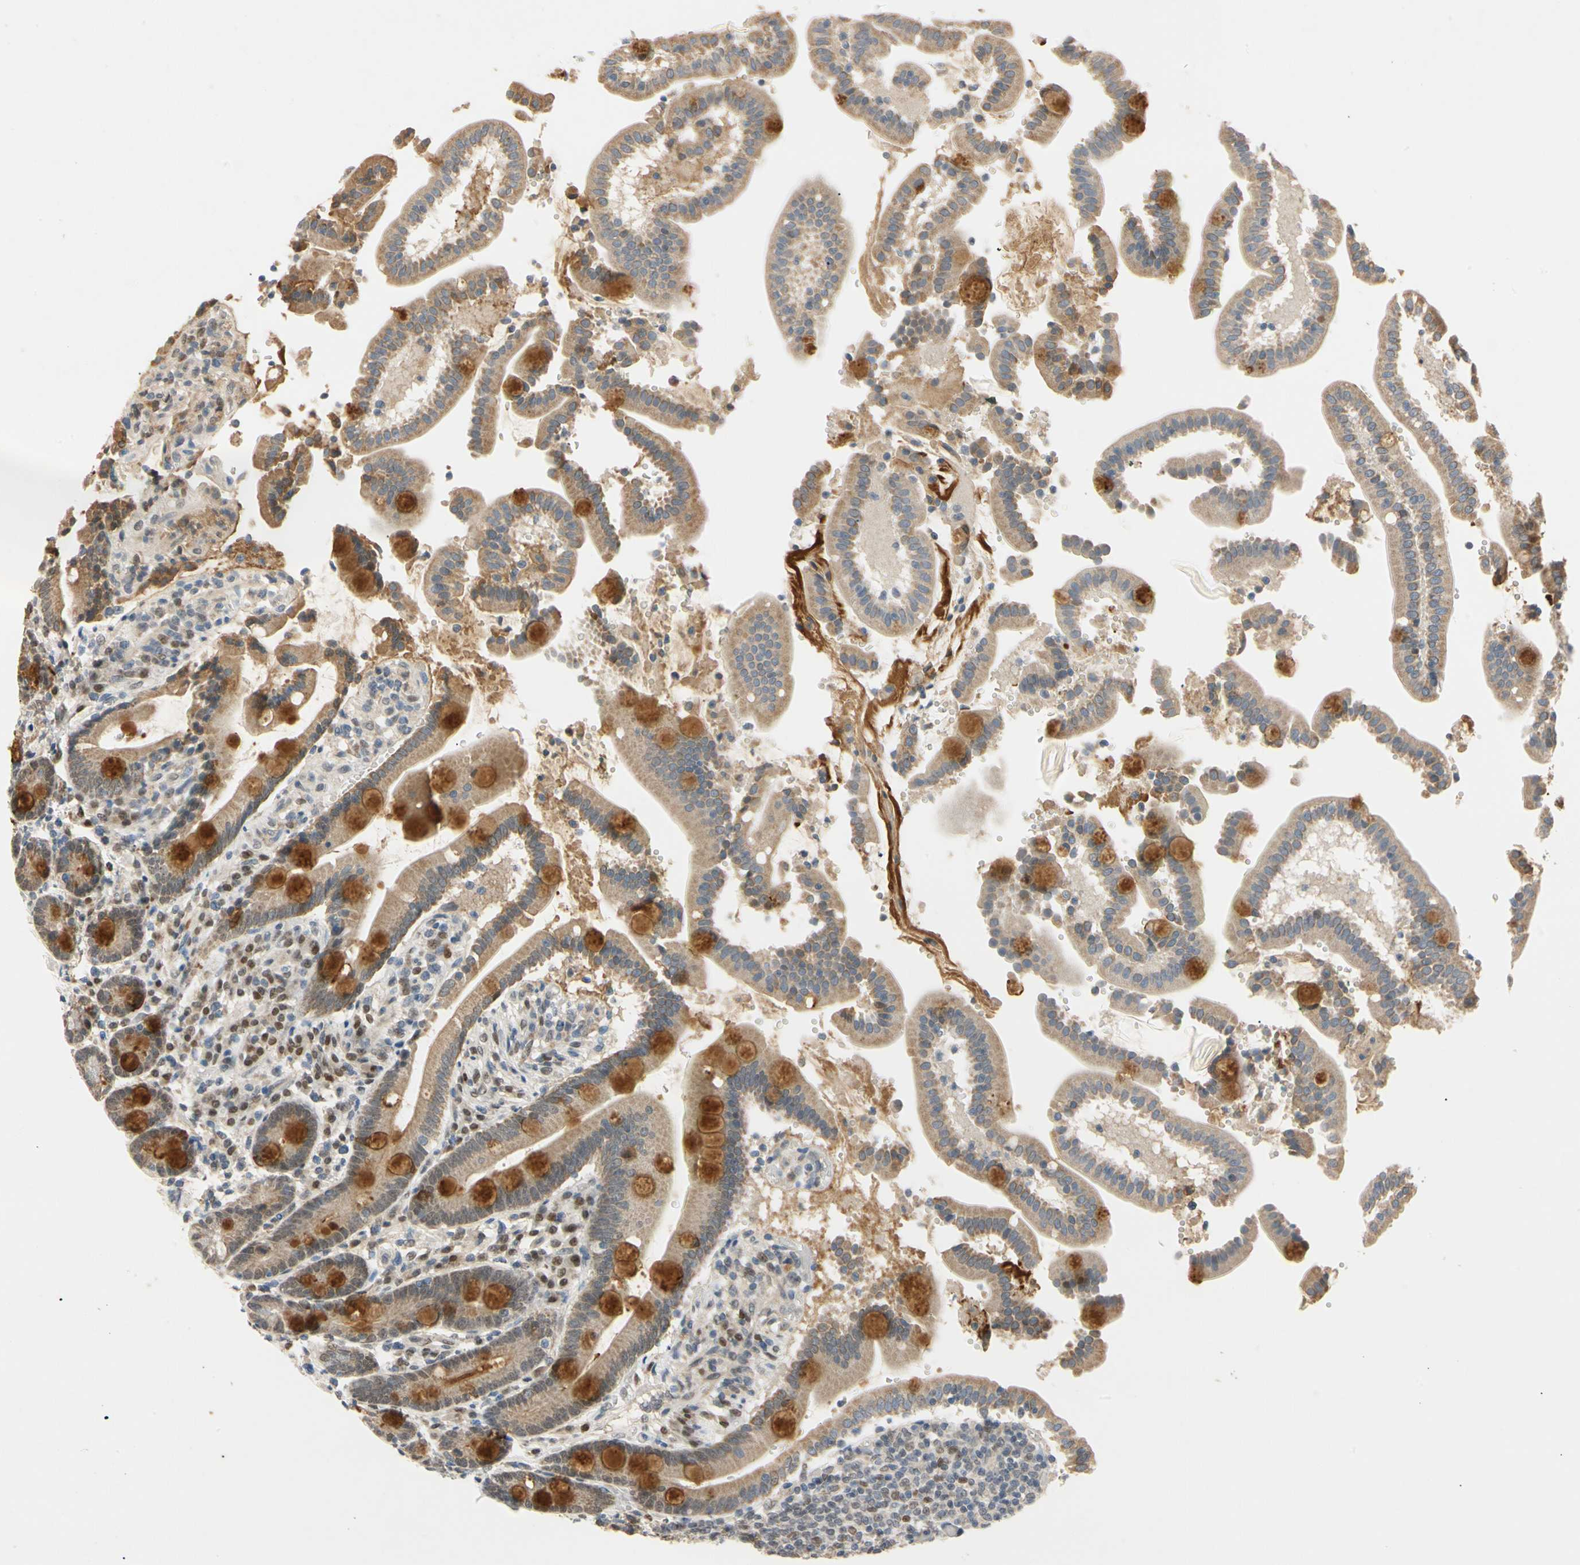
{"staining": {"intensity": "moderate", "quantity": "25%-75%", "location": "cytoplasmic/membranous"}, "tissue": "duodenum", "cell_type": "Glandular cells", "image_type": "normal", "snomed": [{"axis": "morphology", "description": "Normal tissue, NOS"}, {"axis": "topography", "description": "Small intestine, NOS"}], "caption": "Immunohistochemistry (IHC) of normal human duodenum demonstrates medium levels of moderate cytoplasmic/membranous expression in approximately 25%-75% of glandular cells. The staining was performed using DAB (3,3'-diaminobenzidine) to visualize the protein expression in brown, while the nuclei were stained in blue with hematoxylin (Magnification: 20x).", "gene": "RIOX2", "patient": {"sex": "female", "age": 71}}